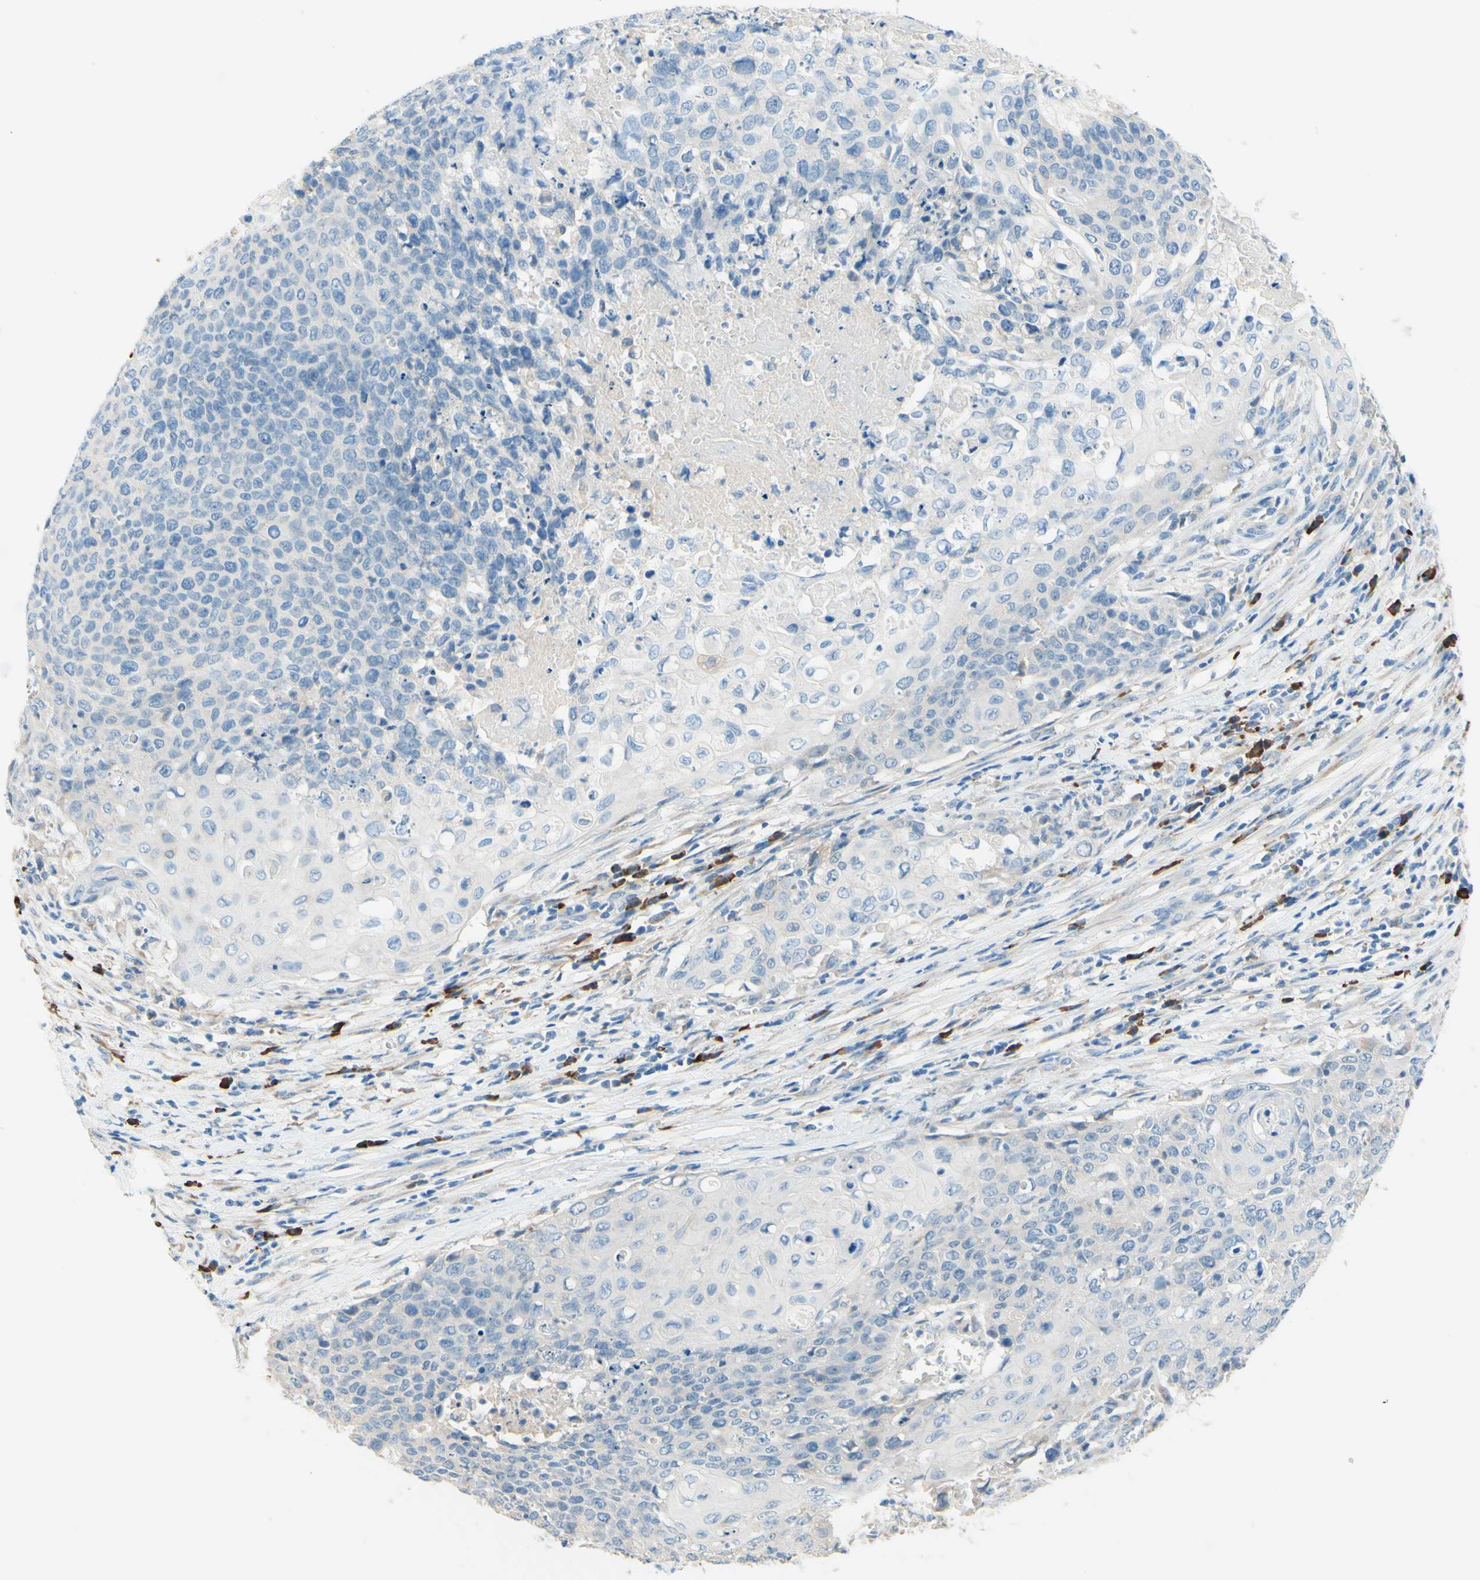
{"staining": {"intensity": "negative", "quantity": "none", "location": "none"}, "tissue": "cervical cancer", "cell_type": "Tumor cells", "image_type": "cancer", "snomed": [{"axis": "morphology", "description": "Squamous cell carcinoma, NOS"}, {"axis": "topography", "description": "Cervix"}], "caption": "Squamous cell carcinoma (cervical) stained for a protein using immunohistochemistry exhibits no expression tumor cells.", "gene": "PASD1", "patient": {"sex": "female", "age": 39}}